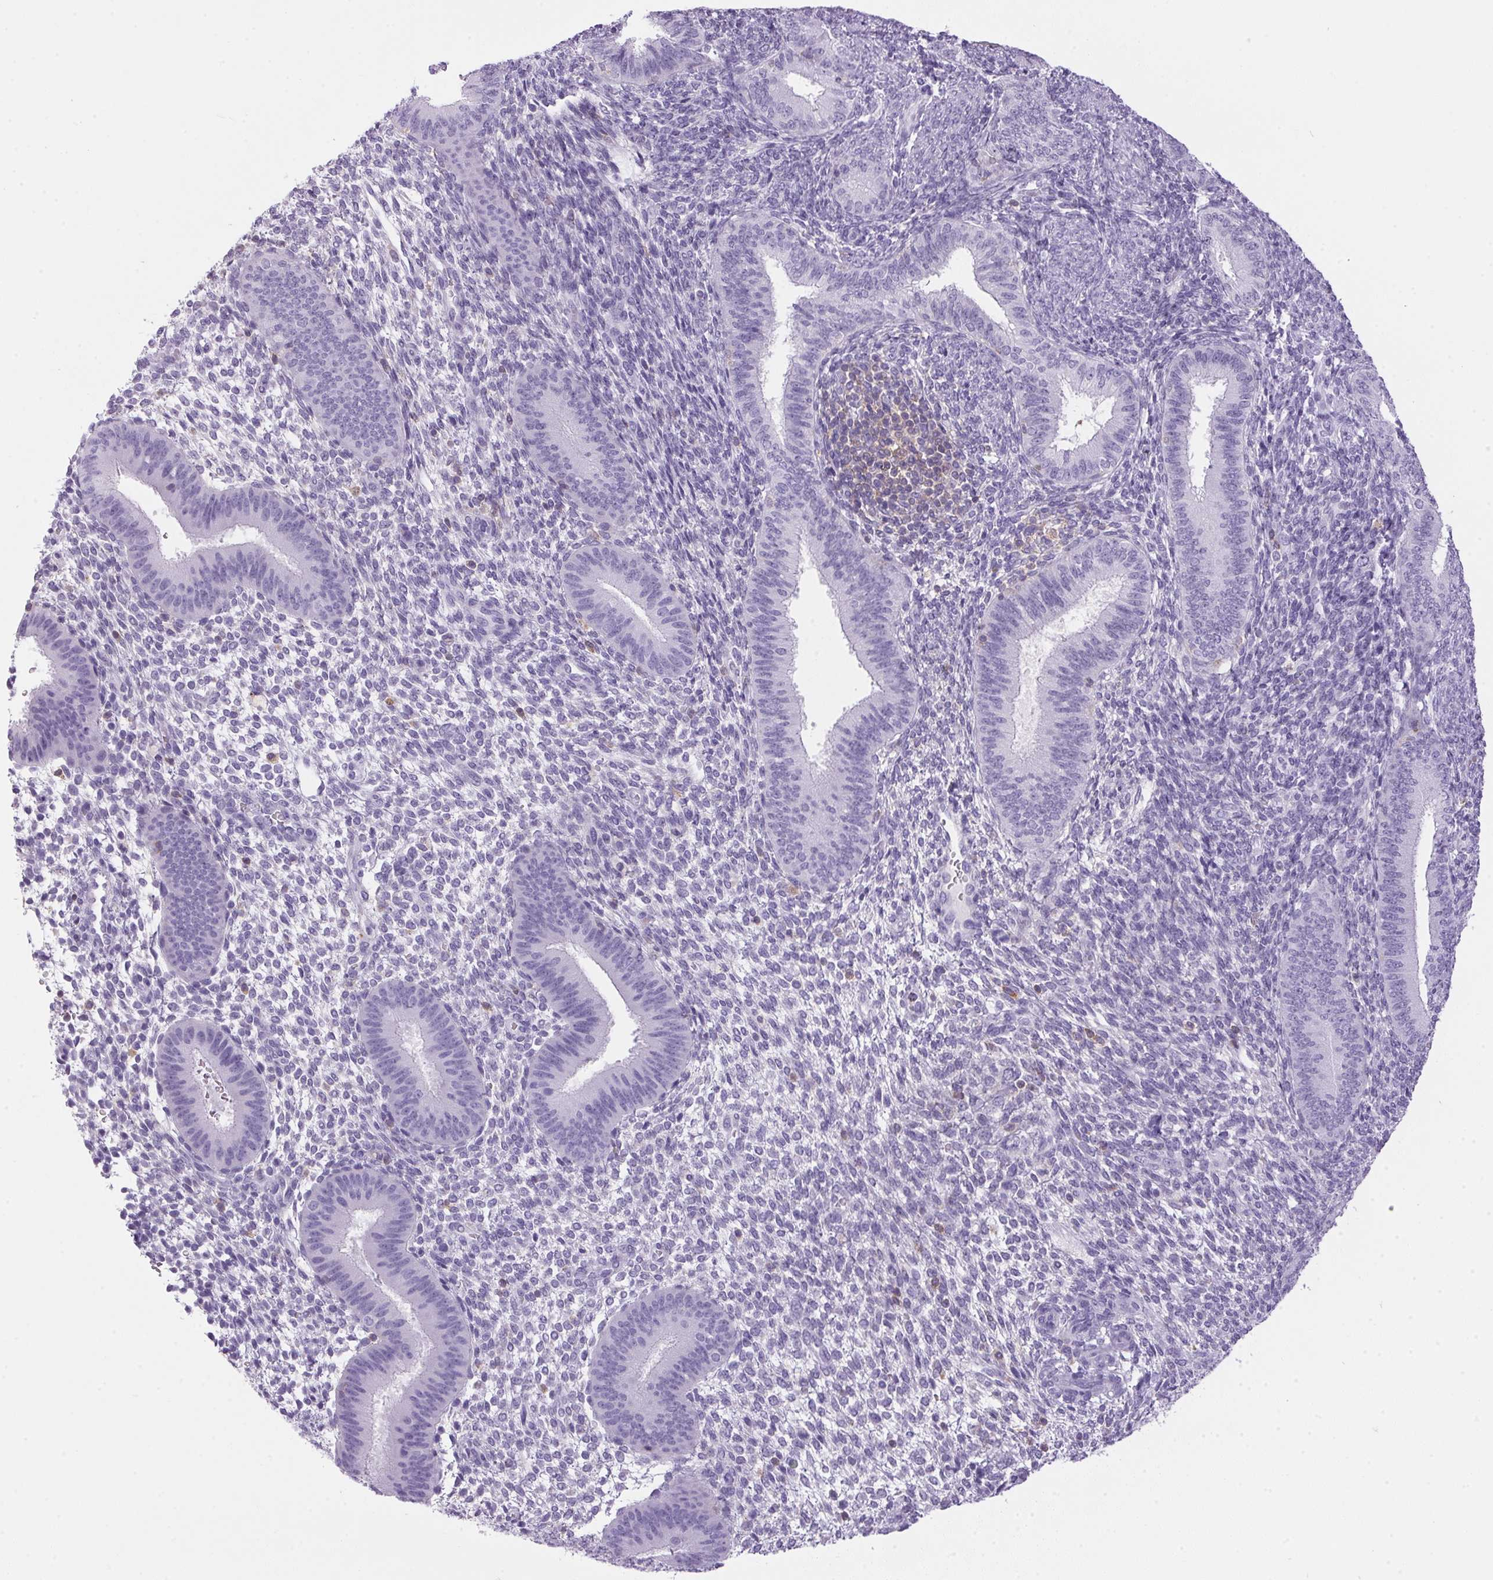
{"staining": {"intensity": "negative", "quantity": "none", "location": "none"}, "tissue": "endometrium", "cell_type": "Cells in endometrial stroma", "image_type": "normal", "snomed": [{"axis": "morphology", "description": "Normal tissue, NOS"}, {"axis": "topography", "description": "Endometrium"}], "caption": "A micrograph of endometrium stained for a protein shows no brown staining in cells in endometrial stroma.", "gene": "S100A2", "patient": {"sex": "female", "age": 39}}